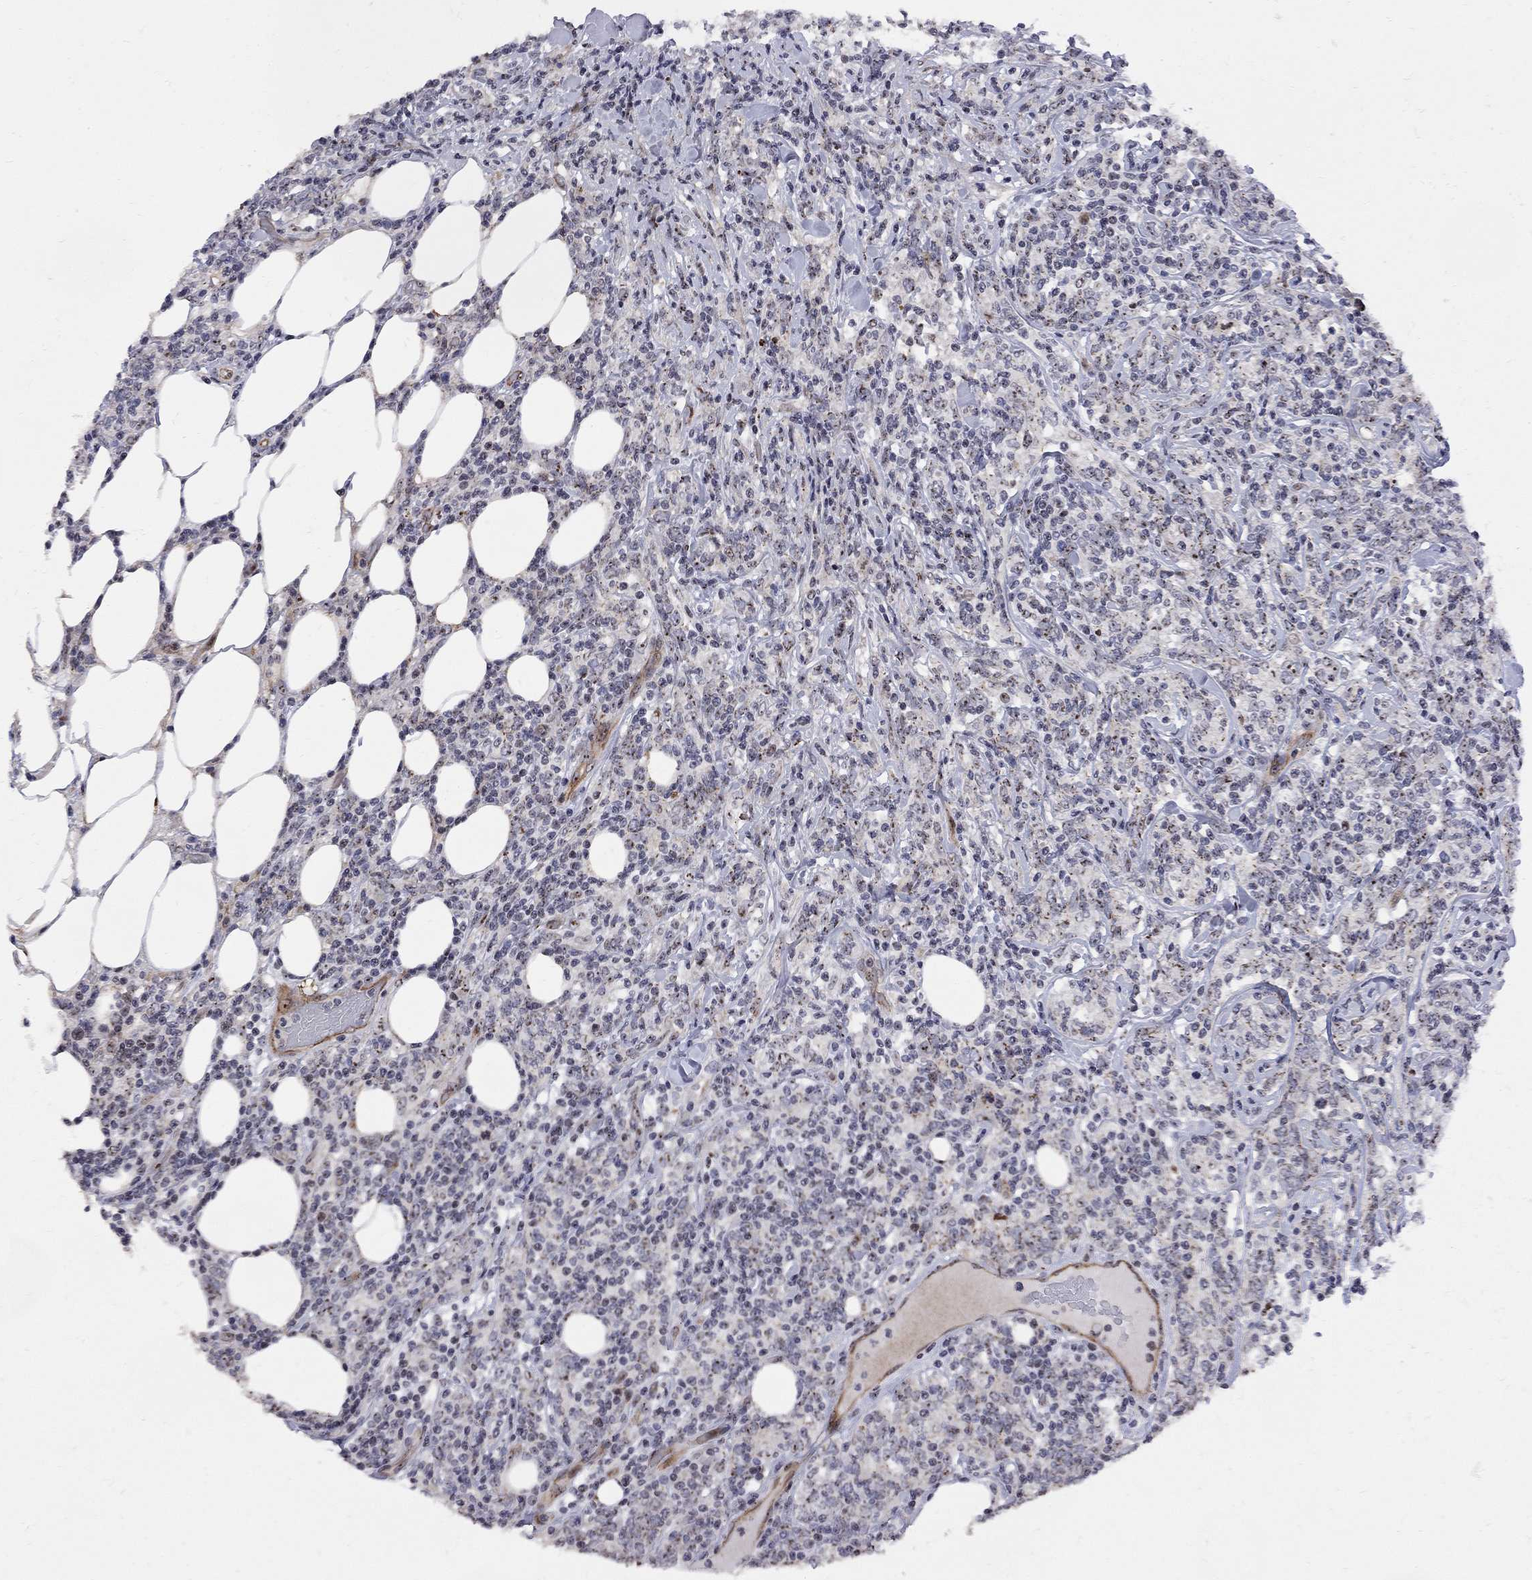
{"staining": {"intensity": "negative", "quantity": "none", "location": "none"}, "tissue": "lymphoma", "cell_type": "Tumor cells", "image_type": "cancer", "snomed": [{"axis": "morphology", "description": "Malignant lymphoma, non-Hodgkin's type, High grade"}, {"axis": "topography", "description": "Lymph node"}], "caption": "Immunohistochemical staining of lymphoma shows no significant staining in tumor cells. The staining is performed using DAB brown chromogen with nuclei counter-stained in using hematoxylin.", "gene": "DHX33", "patient": {"sex": "female", "age": 84}}